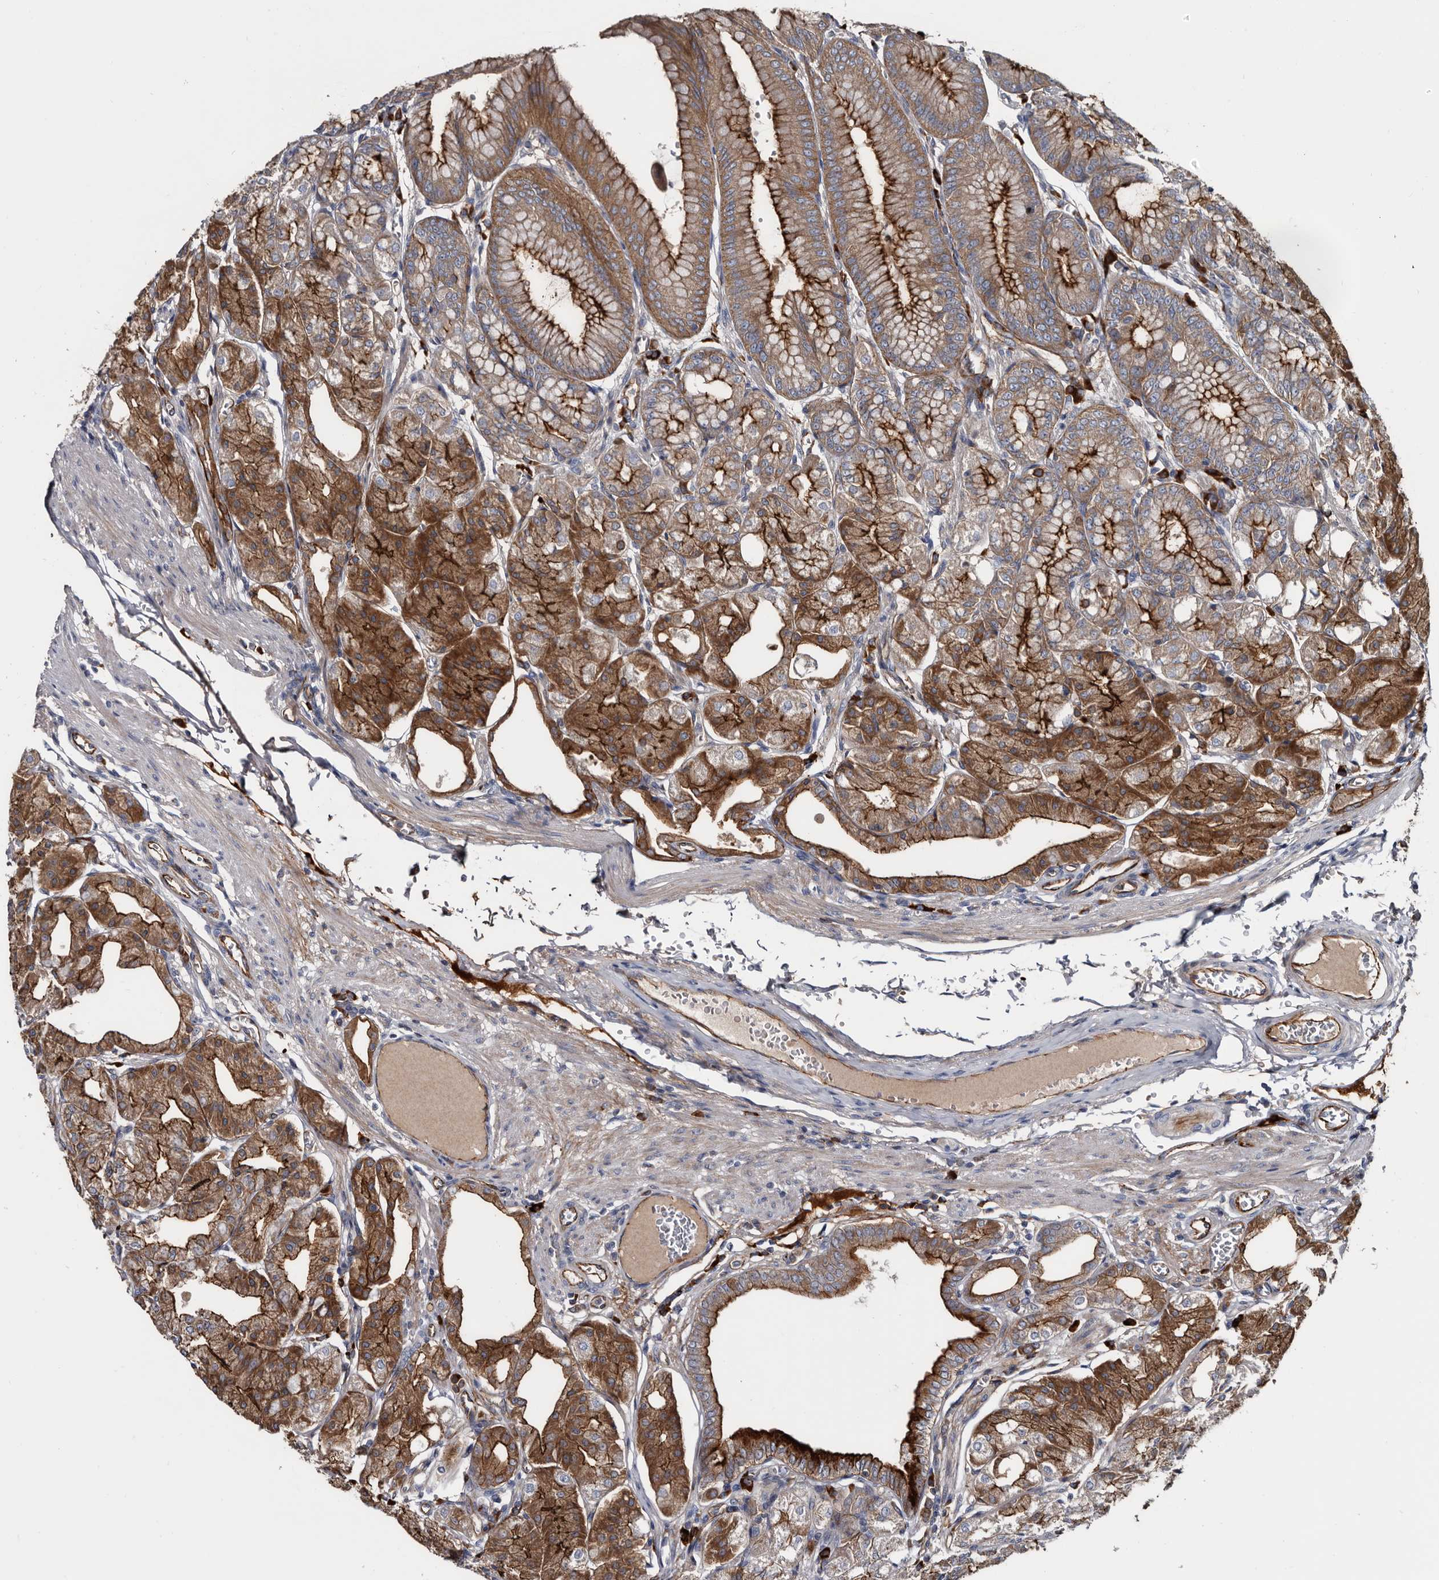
{"staining": {"intensity": "strong", "quantity": ">75%", "location": "cytoplasmic/membranous"}, "tissue": "stomach", "cell_type": "Glandular cells", "image_type": "normal", "snomed": [{"axis": "morphology", "description": "Normal tissue, NOS"}, {"axis": "topography", "description": "Stomach, lower"}], "caption": "Glandular cells display strong cytoplasmic/membranous expression in approximately >75% of cells in unremarkable stomach. (Stains: DAB in brown, nuclei in blue, Microscopy: brightfield microscopy at high magnification).", "gene": "TSPAN17", "patient": {"sex": "male", "age": 71}}